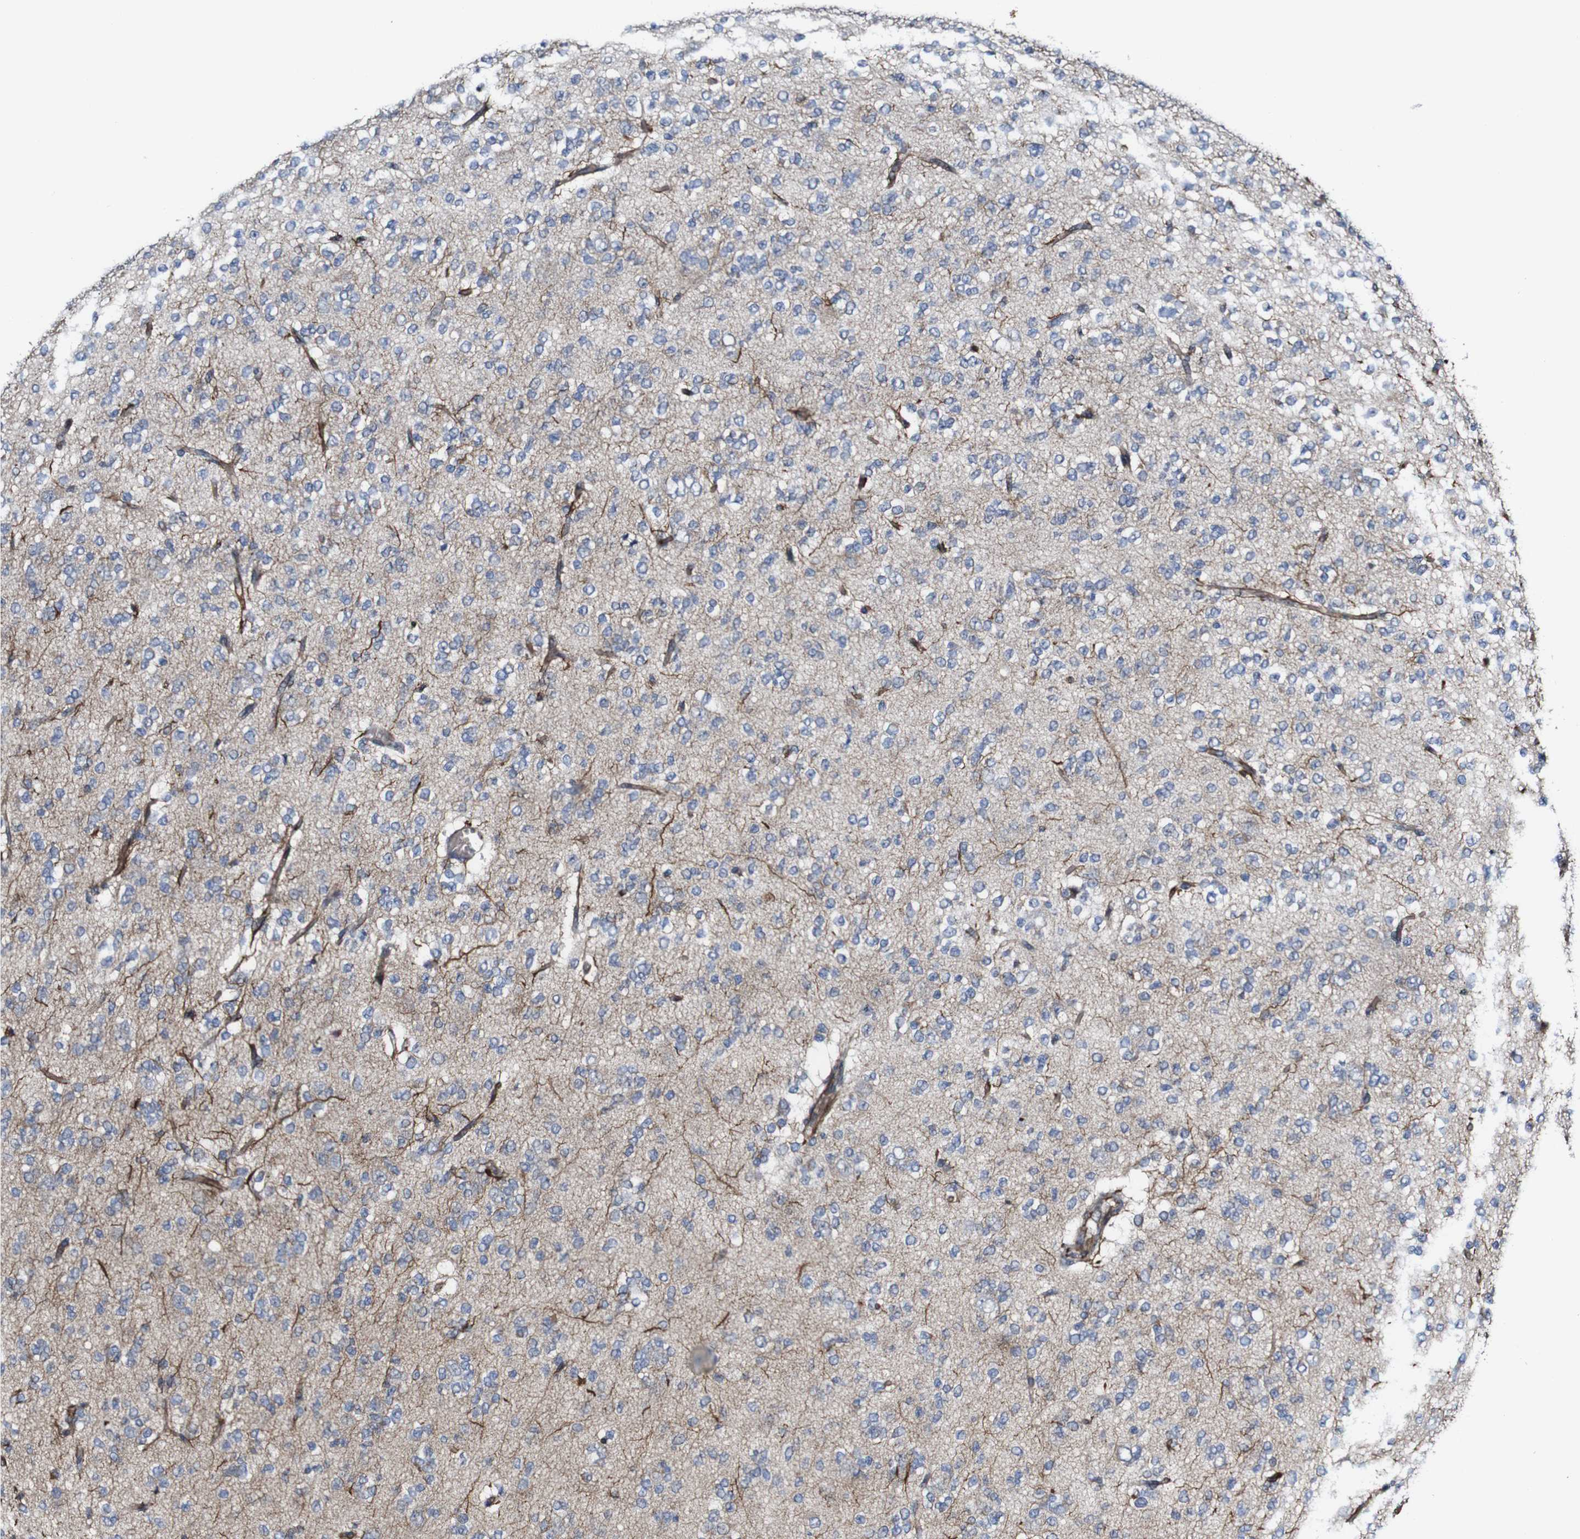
{"staining": {"intensity": "negative", "quantity": "none", "location": "none"}, "tissue": "glioma", "cell_type": "Tumor cells", "image_type": "cancer", "snomed": [{"axis": "morphology", "description": "Glioma, malignant, Low grade"}, {"axis": "topography", "description": "Brain"}], "caption": "An IHC histopathology image of malignant low-grade glioma is shown. There is no staining in tumor cells of malignant low-grade glioma.", "gene": "JAK2", "patient": {"sex": "male", "age": 38}}